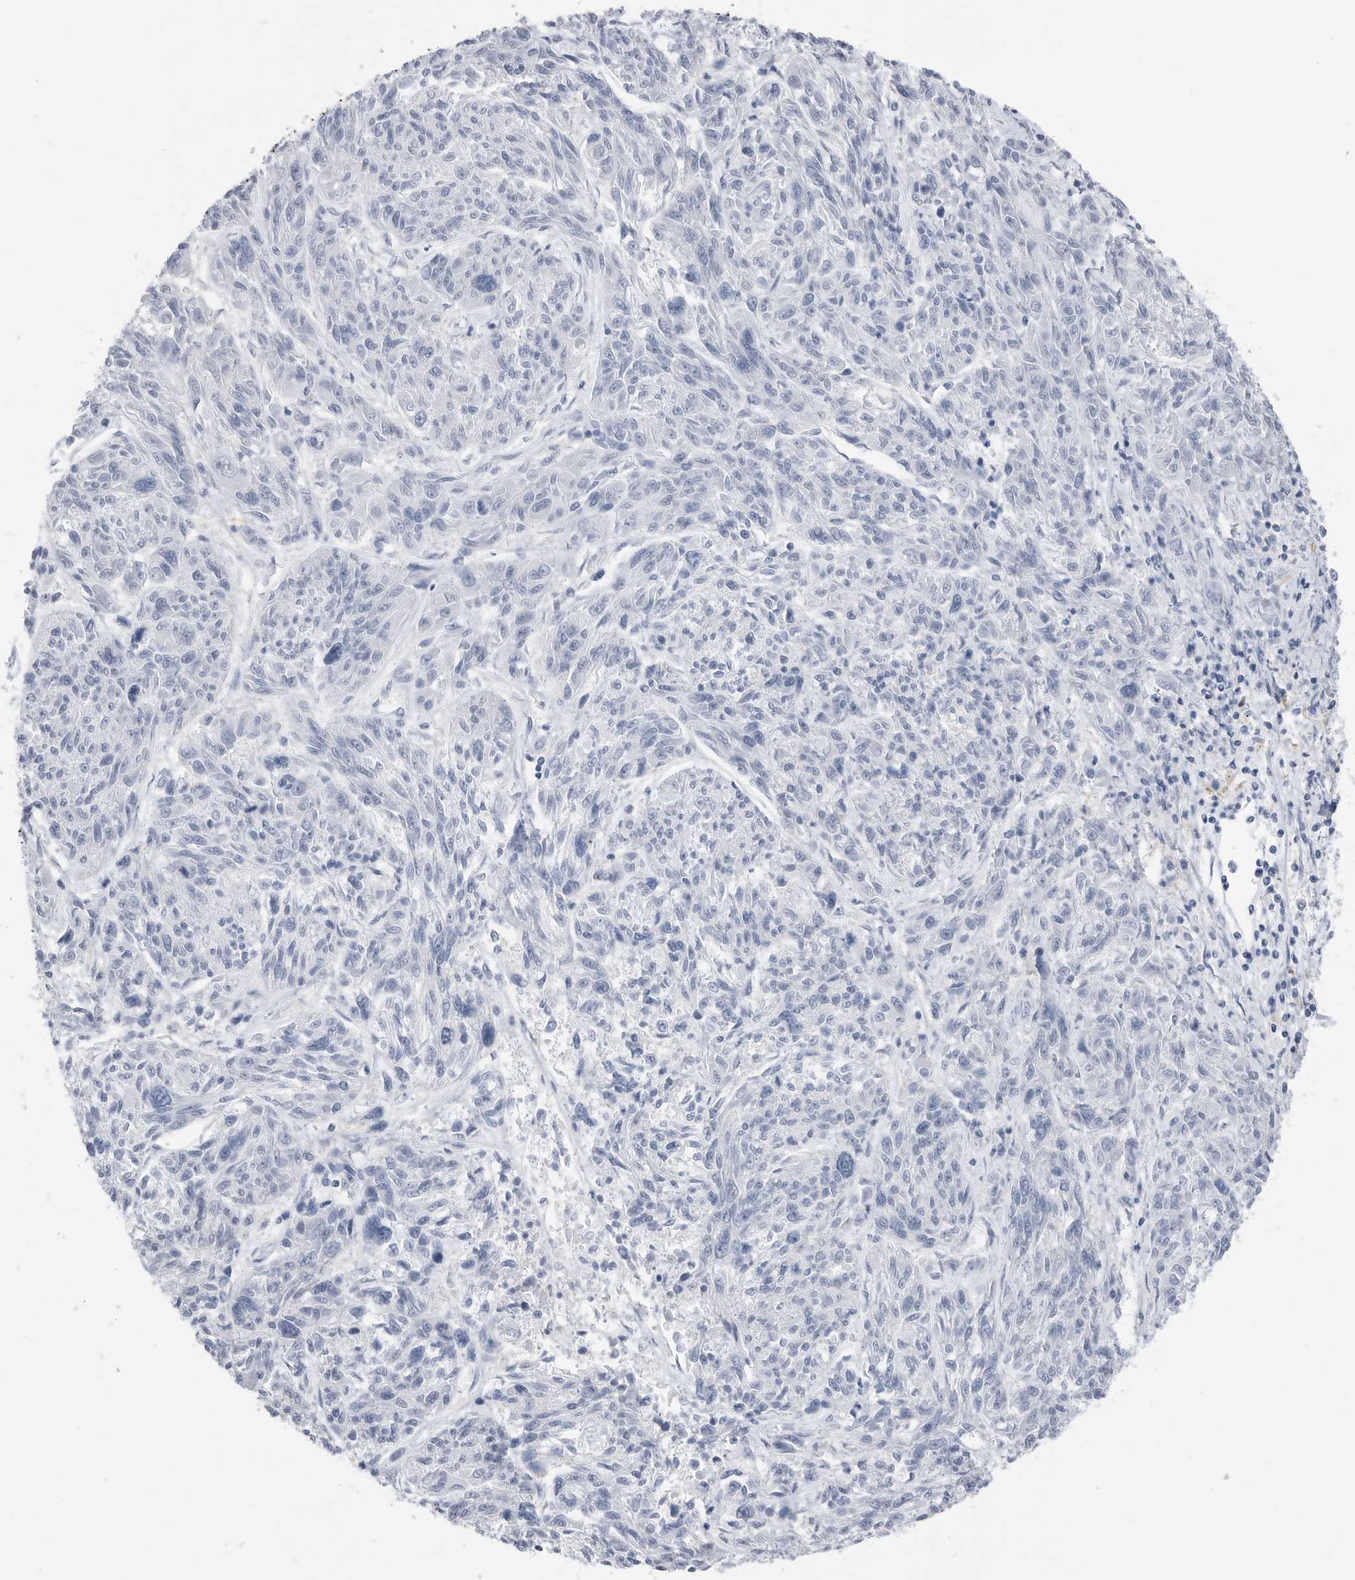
{"staining": {"intensity": "negative", "quantity": "none", "location": "none"}, "tissue": "melanoma", "cell_type": "Tumor cells", "image_type": "cancer", "snomed": [{"axis": "morphology", "description": "Malignant melanoma, NOS"}, {"axis": "topography", "description": "Skin"}], "caption": "High power microscopy image of an immunohistochemistry (IHC) micrograph of malignant melanoma, revealing no significant expression in tumor cells. The staining was performed using DAB to visualize the protein expression in brown, while the nuclei were stained in blue with hematoxylin (Magnification: 20x).", "gene": "ABHD12", "patient": {"sex": "male", "age": 53}}